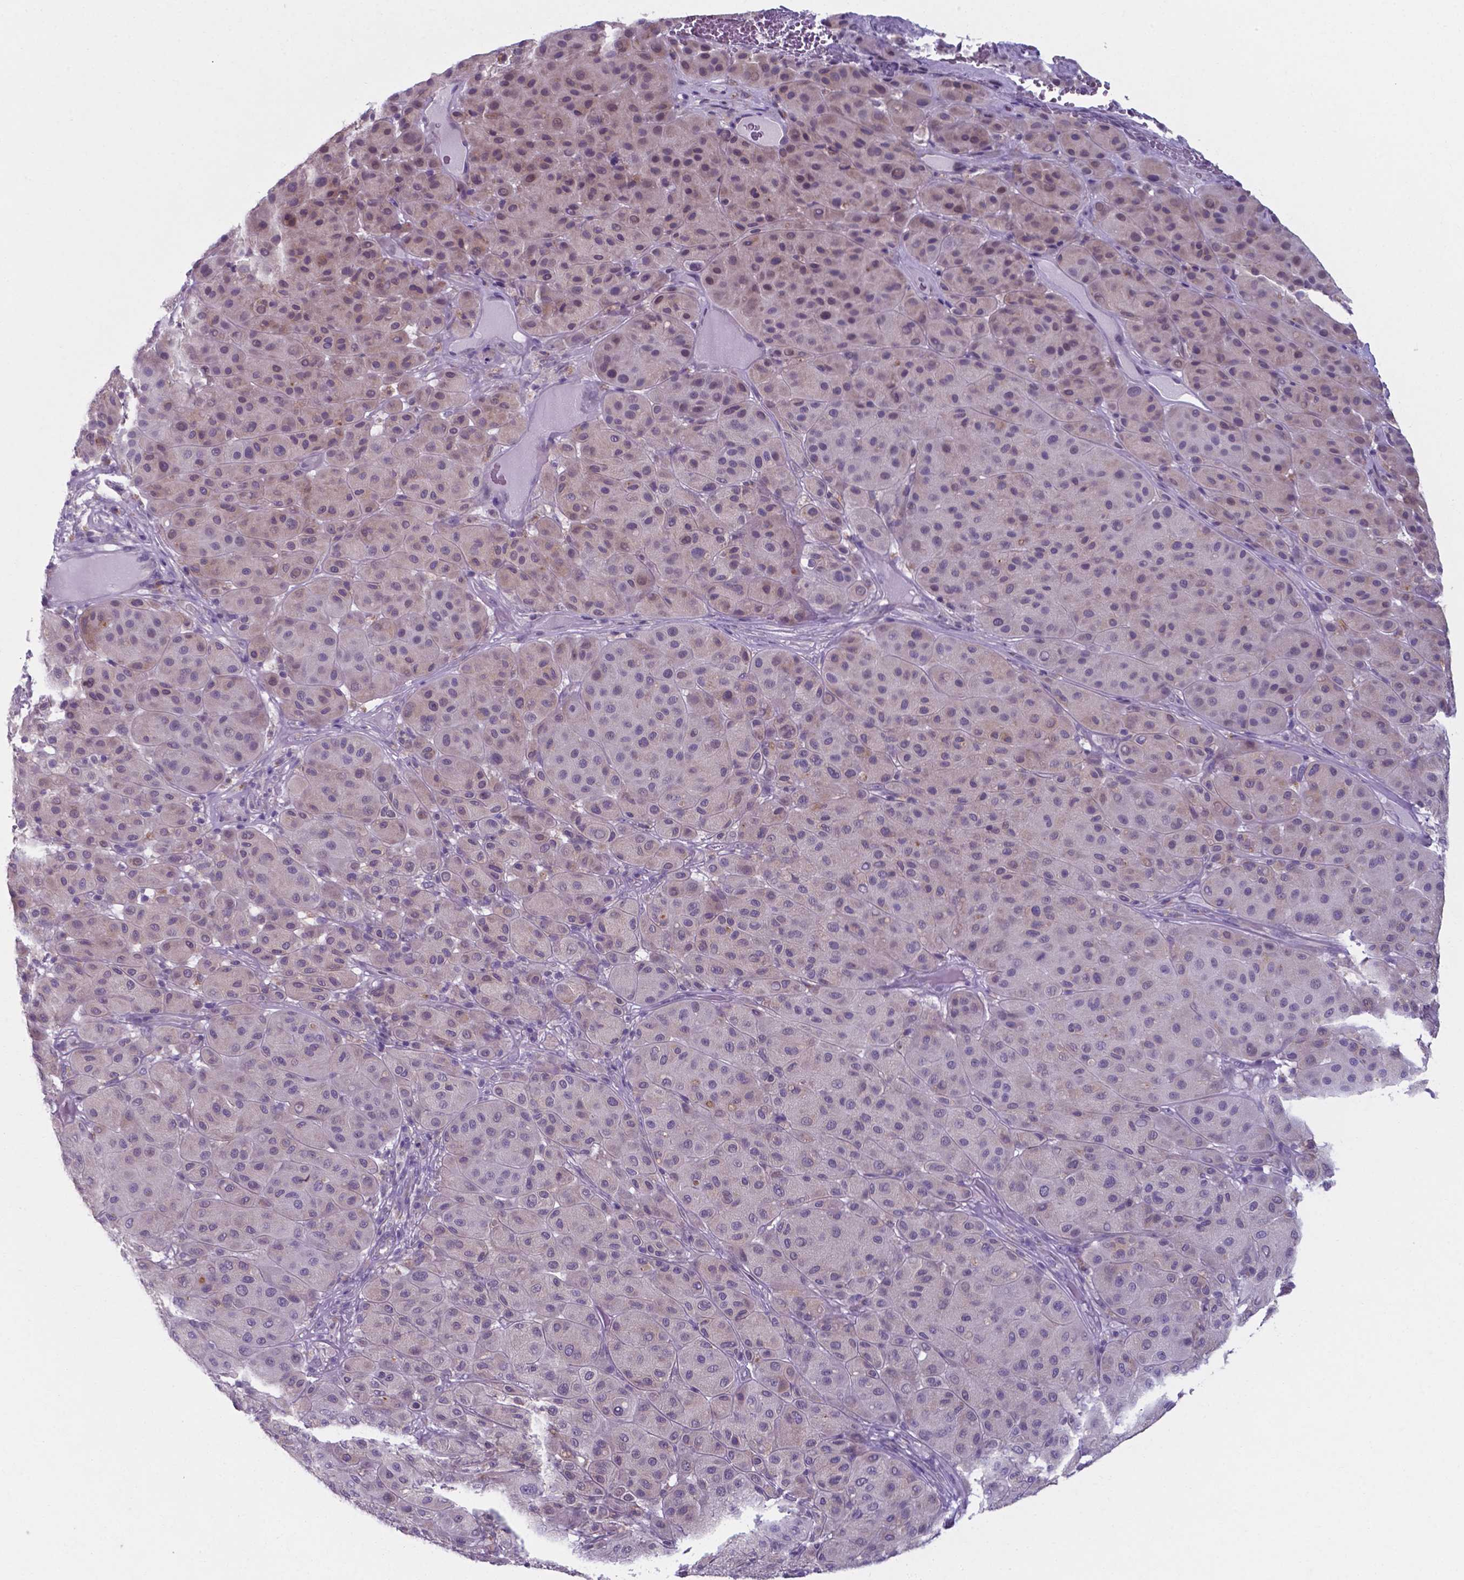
{"staining": {"intensity": "negative", "quantity": "none", "location": "none"}, "tissue": "melanoma", "cell_type": "Tumor cells", "image_type": "cancer", "snomed": [{"axis": "morphology", "description": "Malignant melanoma, Metastatic site"}, {"axis": "topography", "description": "Smooth muscle"}], "caption": "DAB (3,3'-diaminobenzidine) immunohistochemical staining of malignant melanoma (metastatic site) shows no significant expression in tumor cells. (DAB immunohistochemistry (IHC), high magnification).", "gene": "AP5B1", "patient": {"sex": "male", "age": 41}}